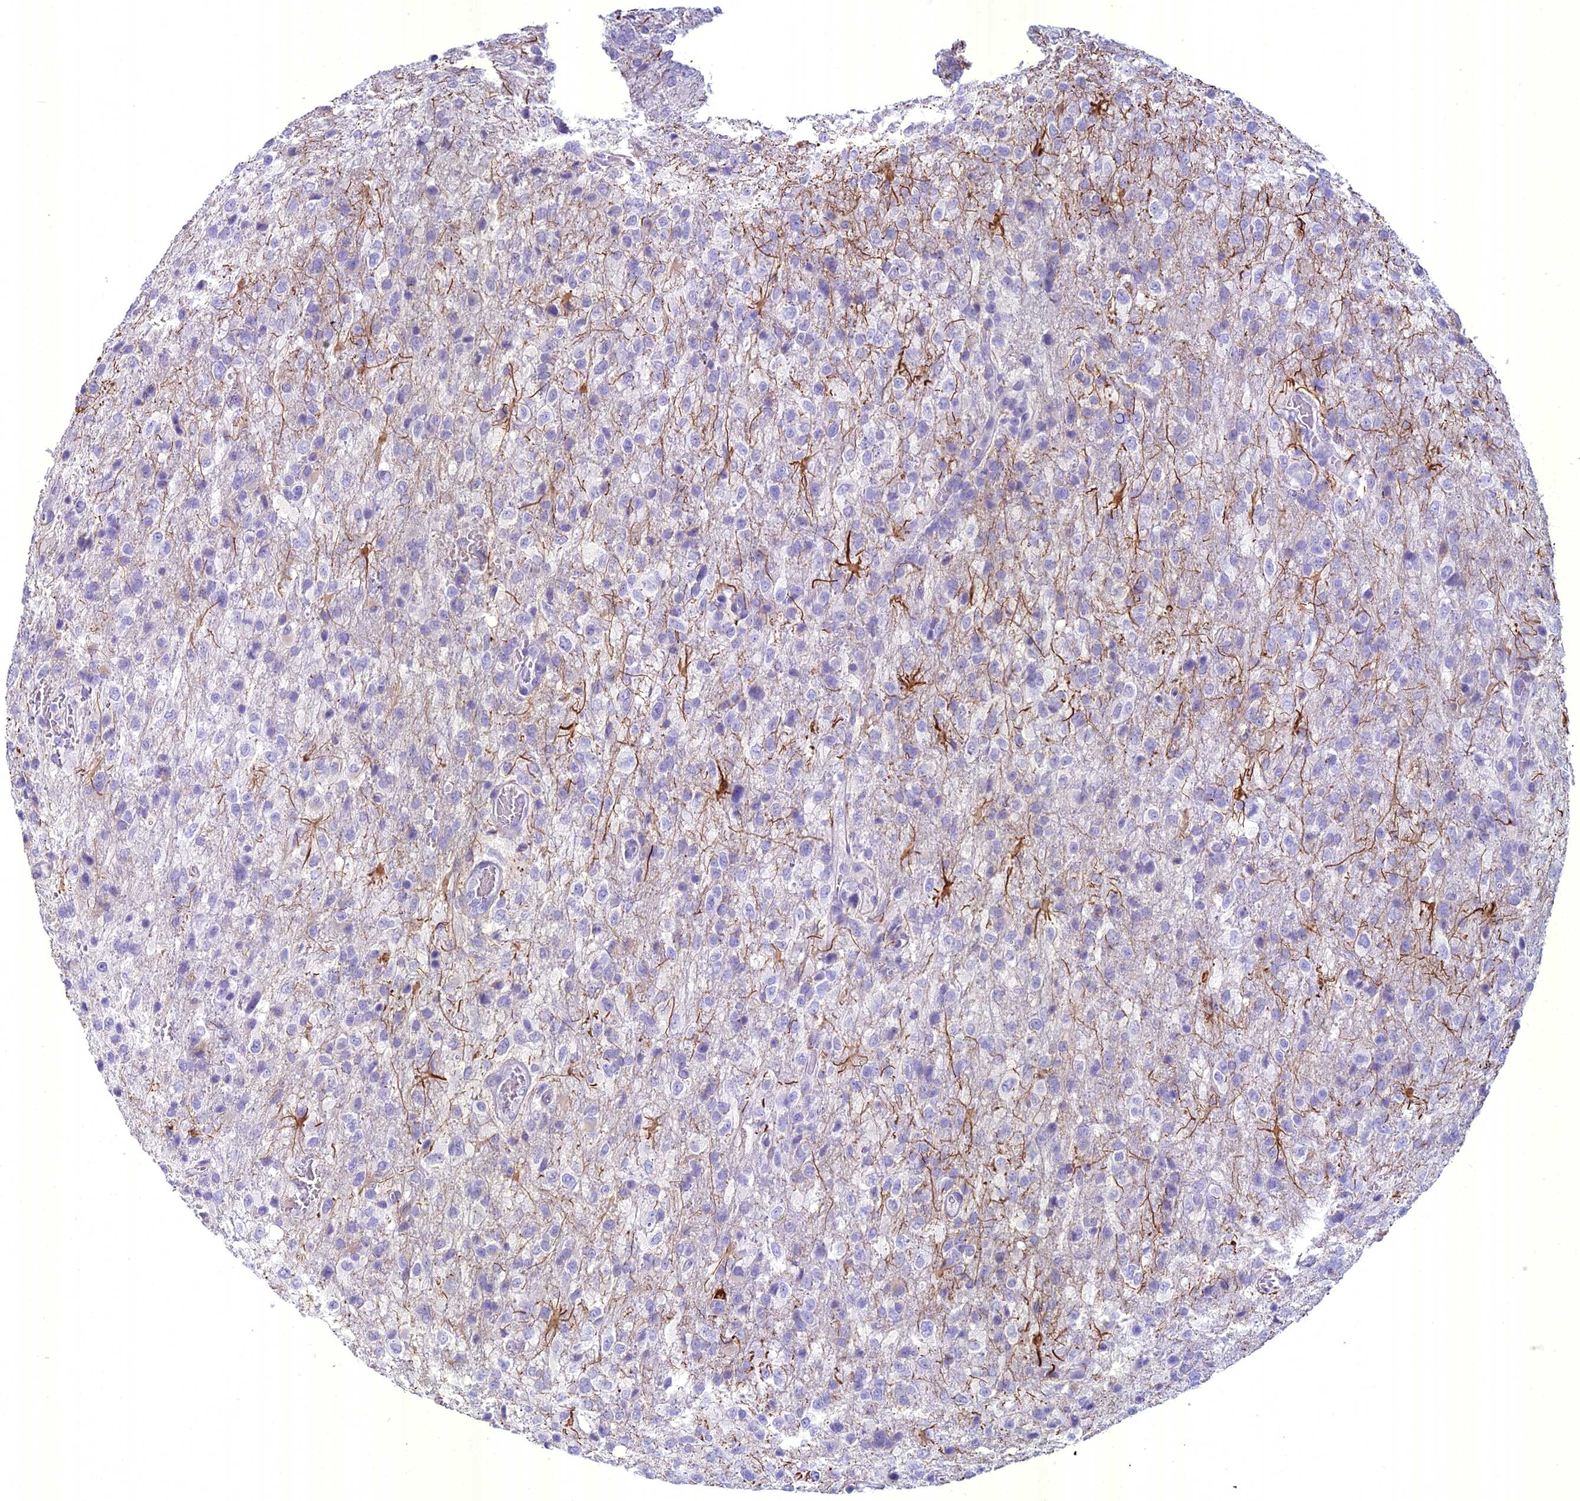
{"staining": {"intensity": "negative", "quantity": "none", "location": "none"}, "tissue": "glioma", "cell_type": "Tumor cells", "image_type": "cancer", "snomed": [{"axis": "morphology", "description": "Glioma, malignant, High grade"}, {"axis": "topography", "description": "Brain"}], "caption": "This is an immunohistochemistry (IHC) micrograph of human malignant high-grade glioma. There is no staining in tumor cells.", "gene": "UNC80", "patient": {"sex": "female", "age": 74}}